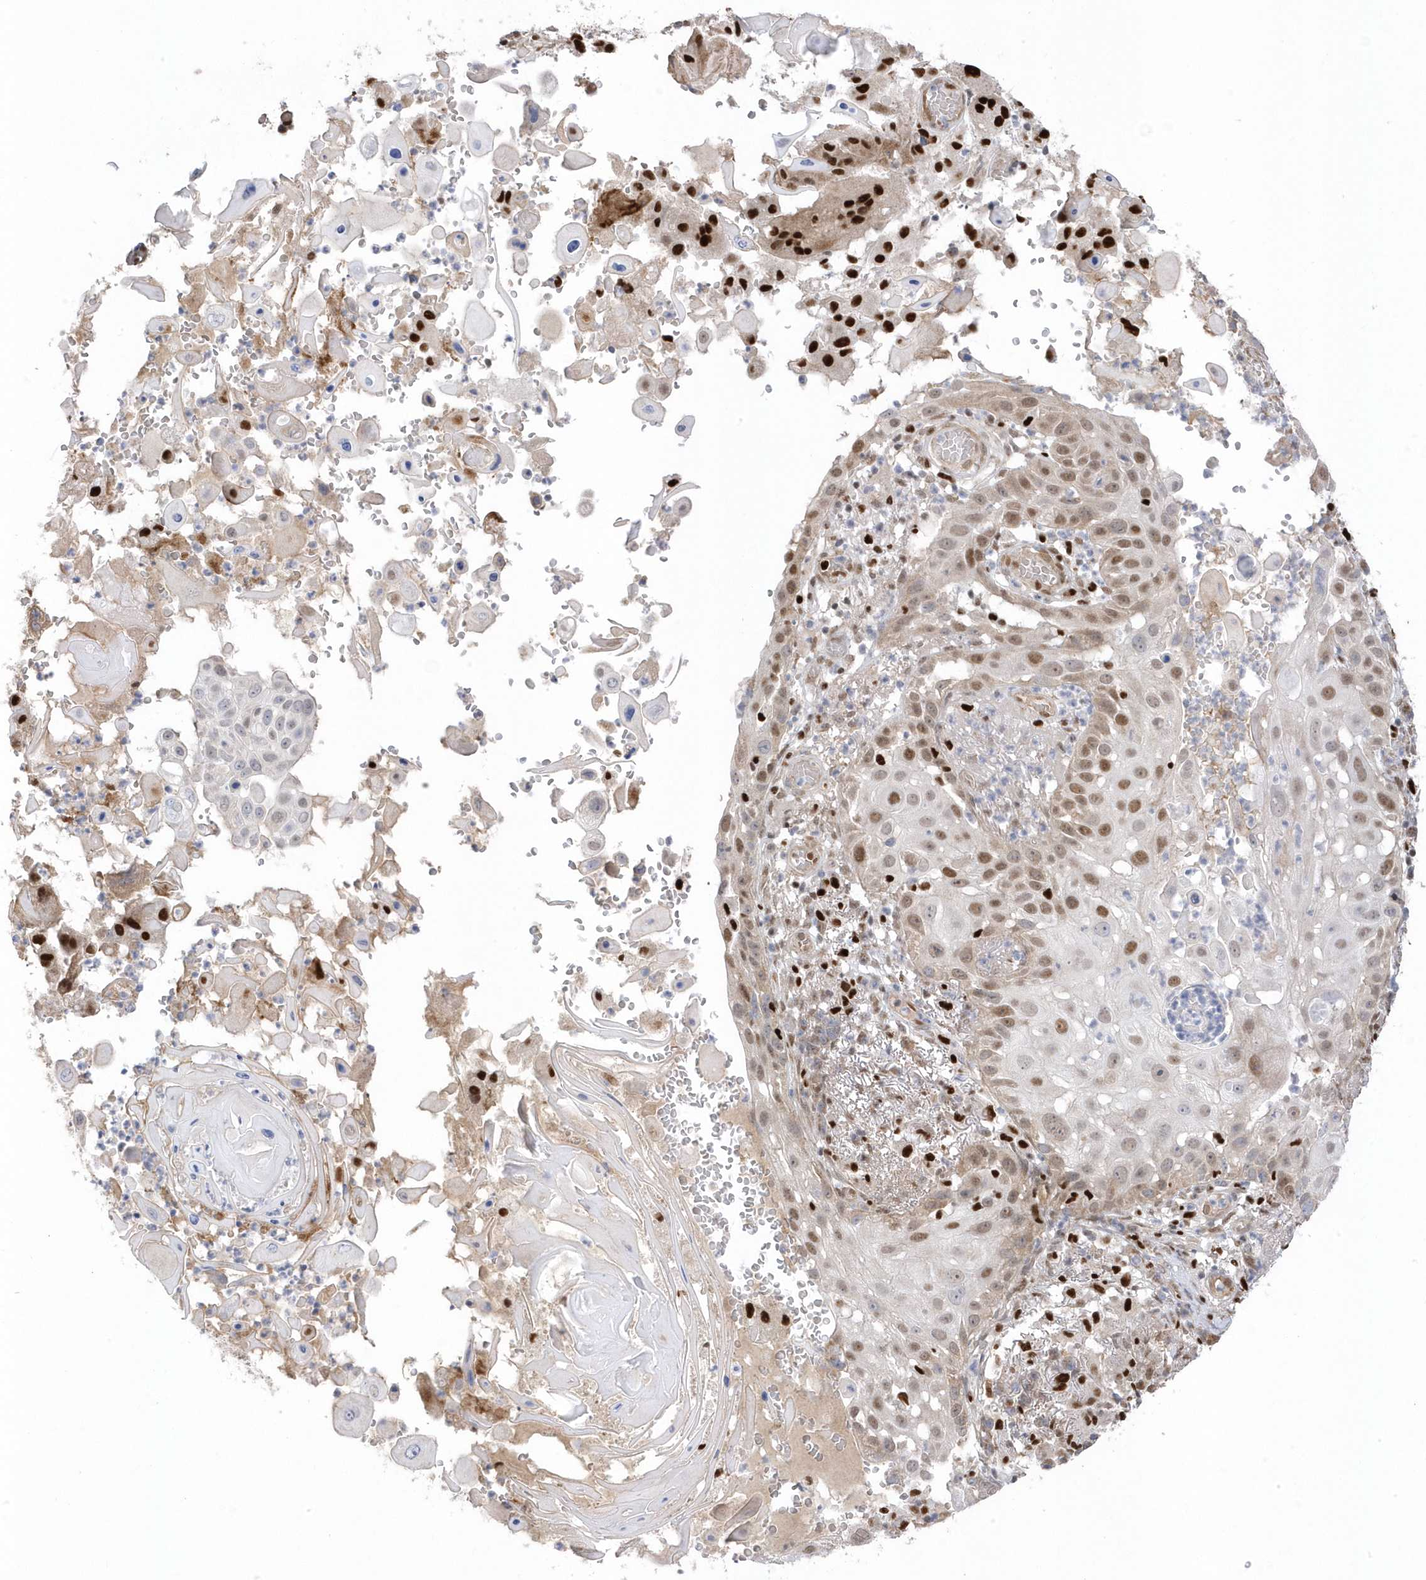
{"staining": {"intensity": "moderate", "quantity": "<25%", "location": "nuclear"}, "tissue": "skin cancer", "cell_type": "Tumor cells", "image_type": "cancer", "snomed": [{"axis": "morphology", "description": "Squamous cell carcinoma, NOS"}, {"axis": "topography", "description": "Skin"}], "caption": "The immunohistochemical stain highlights moderate nuclear staining in tumor cells of skin cancer (squamous cell carcinoma) tissue.", "gene": "GTPBP6", "patient": {"sex": "female", "age": 44}}